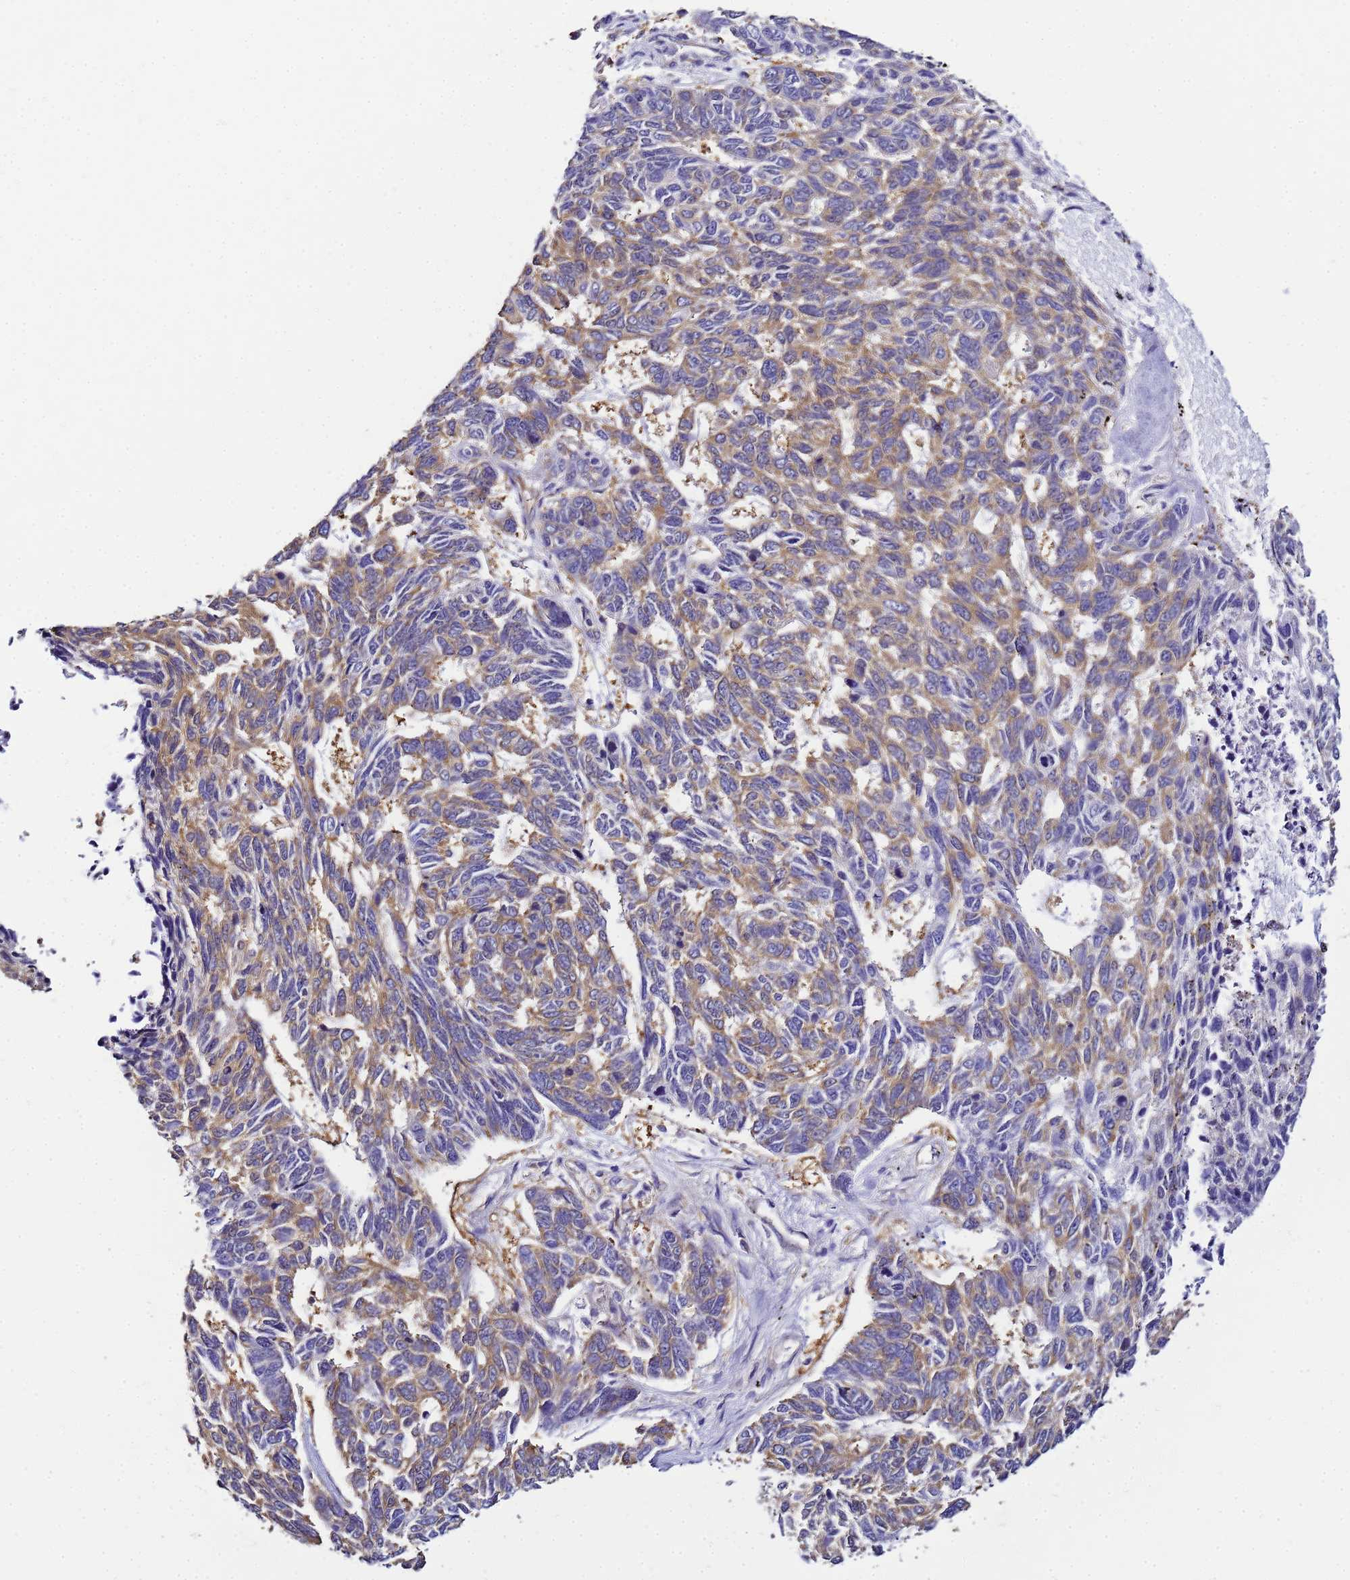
{"staining": {"intensity": "moderate", "quantity": "25%-75%", "location": "cytoplasmic/membranous"}, "tissue": "skin cancer", "cell_type": "Tumor cells", "image_type": "cancer", "snomed": [{"axis": "morphology", "description": "Basal cell carcinoma"}, {"axis": "topography", "description": "Skin"}], "caption": "Immunohistochemistry image of neoplastic tissue: skin cancer (basal cell carcinoma) stained using IHC reveals medium levels of moderate protein expression localized specifically in the cytoplasmic/membranous of tumor cells, appearing as a cytoplasmic/membranous brown color.", "gene": "NARS1", "patient": {"sex": "female", "age": 65}}